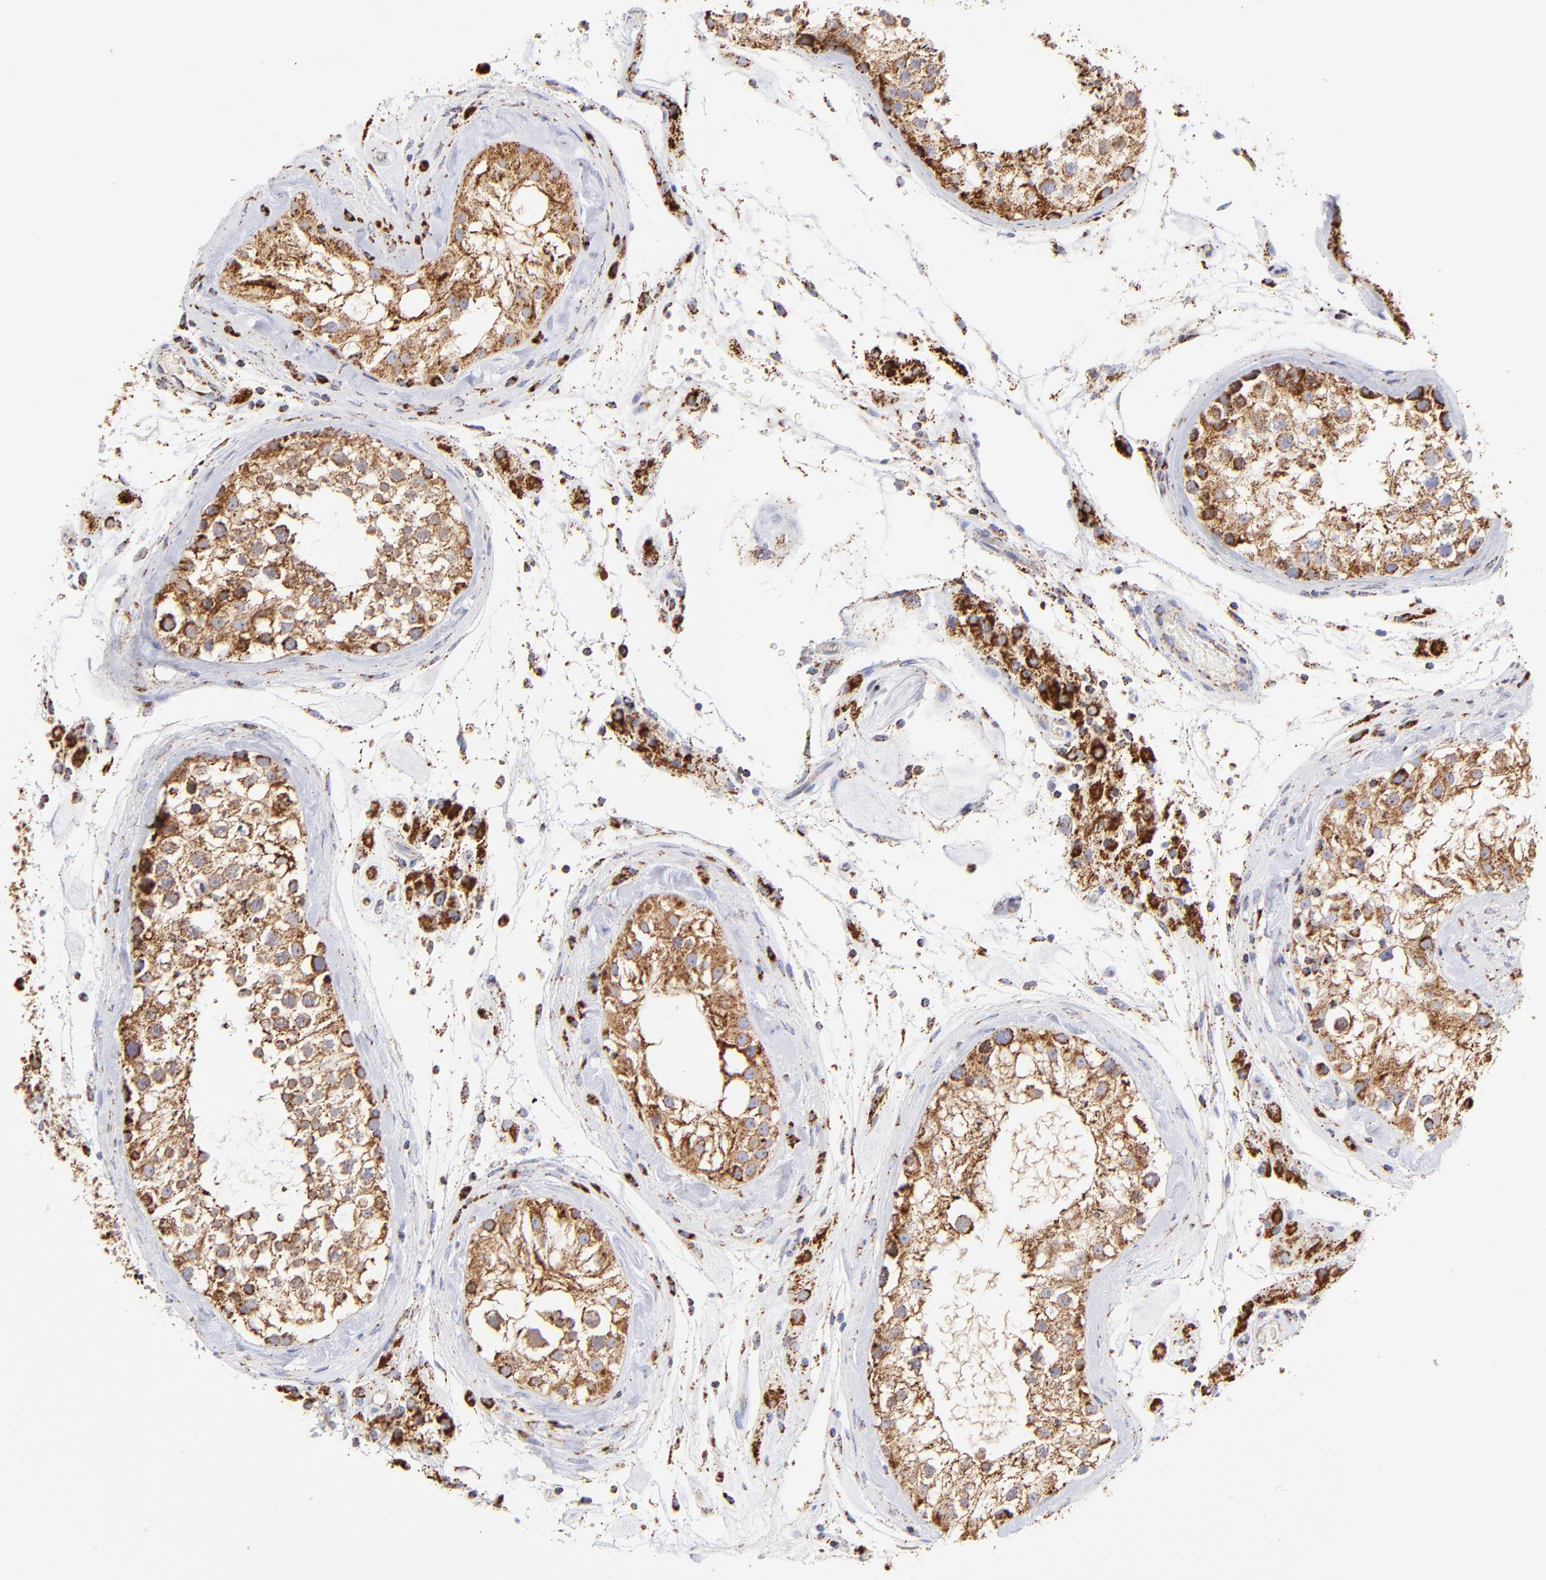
{"staining": {"intensity": "strong", "quantity": ">75%", "location": "cytoplasmic/membranous"}, "tissue": "testis", "cell_type": "Cells in seminiferous ducts", "image_type": "normal", "snomed": [{"axis": "morphology", "description": "Normal tissue, NOS"}, {"axis": "topography", "description": "Testis"}], "caption": "Immunohistochemical staining of benign human testis reveals strong cytoplasmic/membranous protein staining in about >75% of cells in seminiferous ducts. (IHC, brightfield microscopy, high magnification).", "gene": "ECH1", "patient": {"sex": "male", "age": 46}}